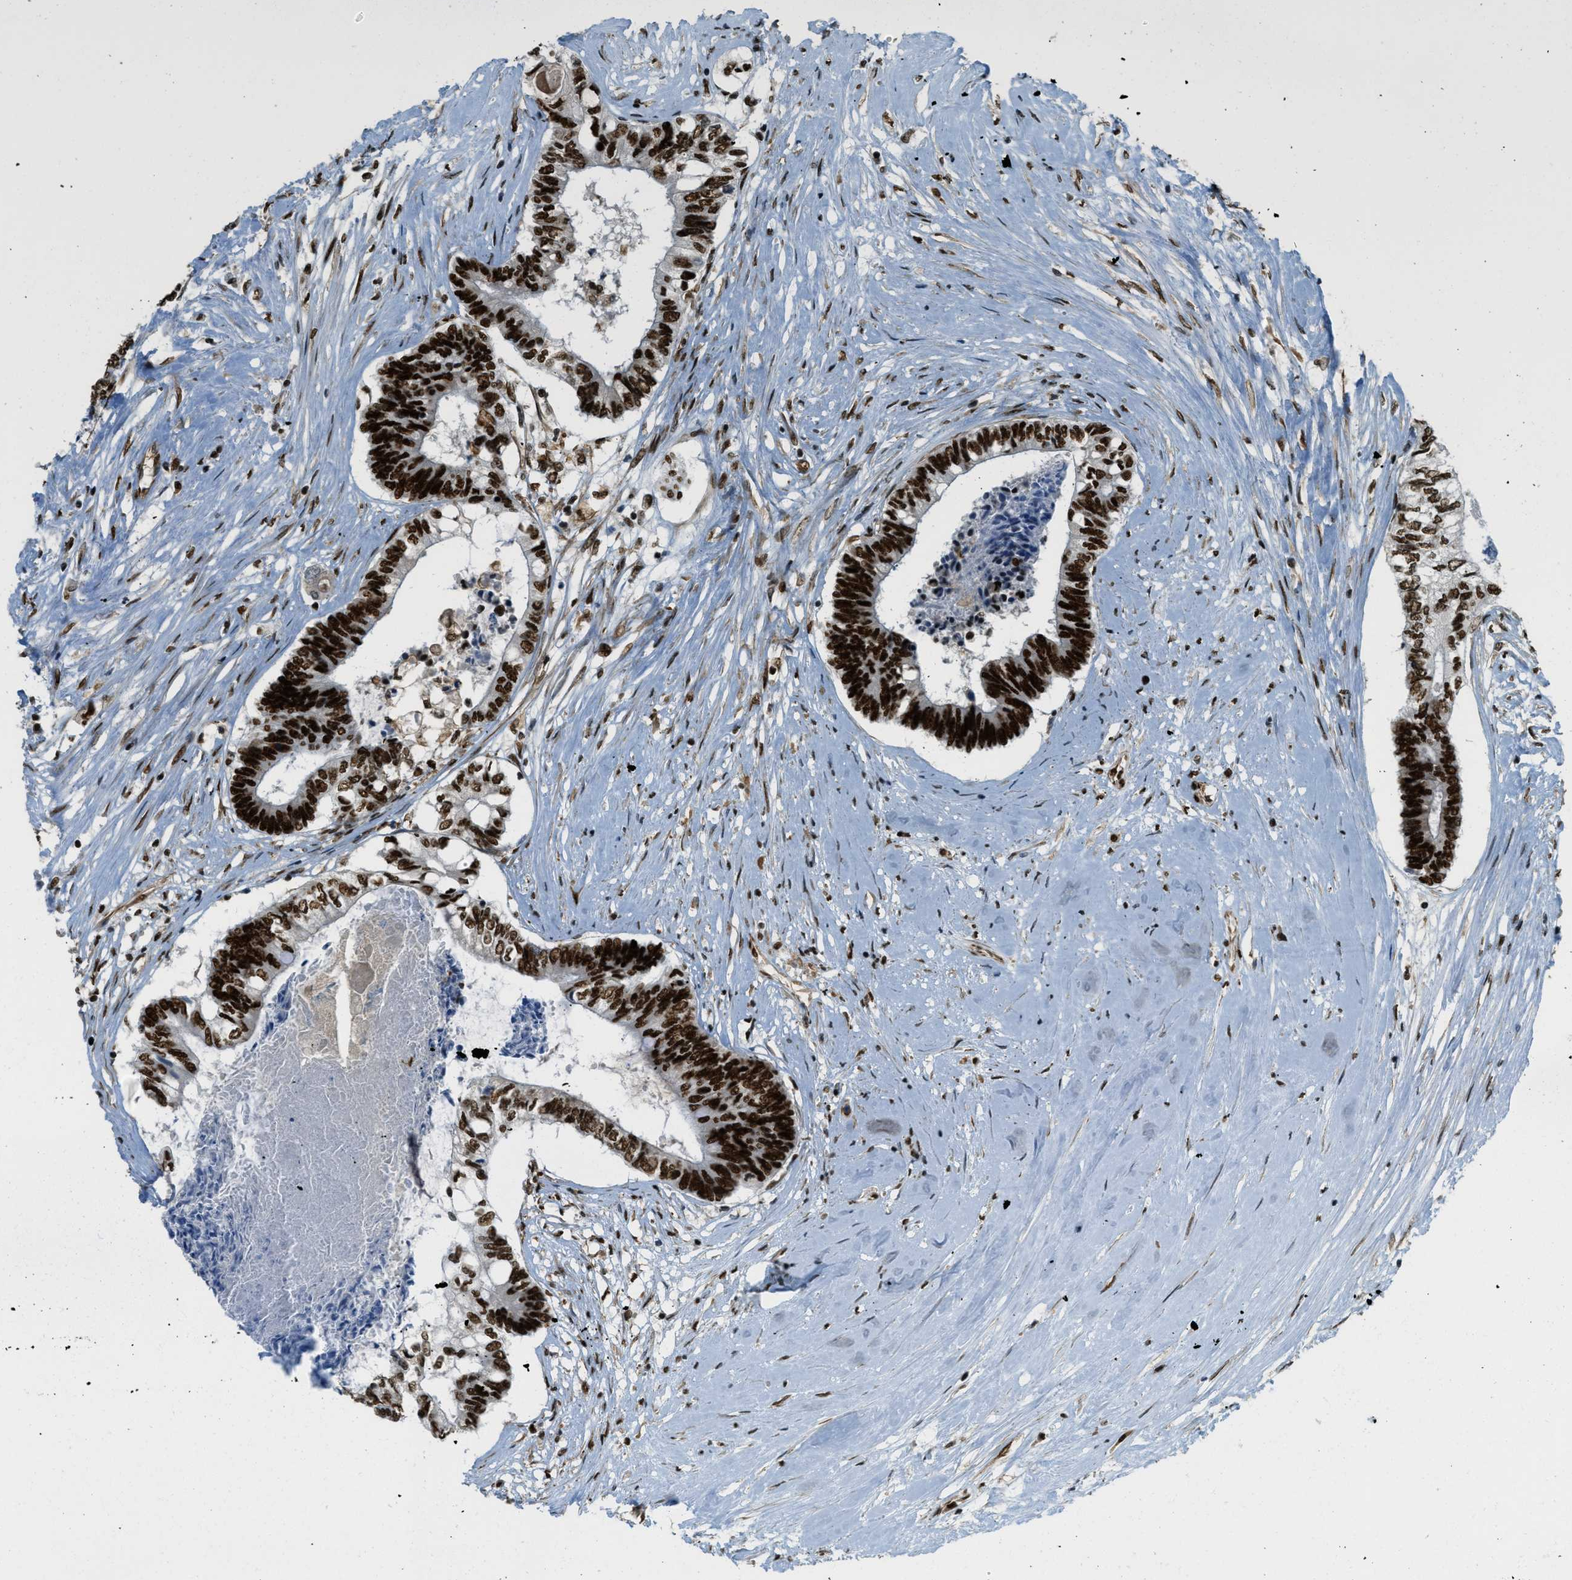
{"staining": {"intensity": "strong", "quantity": ">75%", "location": "nuclear"}, "tissue": "colorectal cancer", "cell_type": "Tumor cells", "image_type": "cancer", "snomed": [{"axis": "morphology", "description": "Adenocarcinoma, NOS"}, {"axis": "topography", "description": "Rectum"}], "caption": "DAB (3,3'-diaminobenzidine) immunohistochemical staining of colorectal adenocarcinoma shows strong nuclear protein expression in about >75% of tumor cells. (DAB (3,3'-diaminobenzidine) IHC, brown staining for protein, blue staining for nuclei).", "gene": "ZFR", "patient": {"sex": "male", "age": 63}}